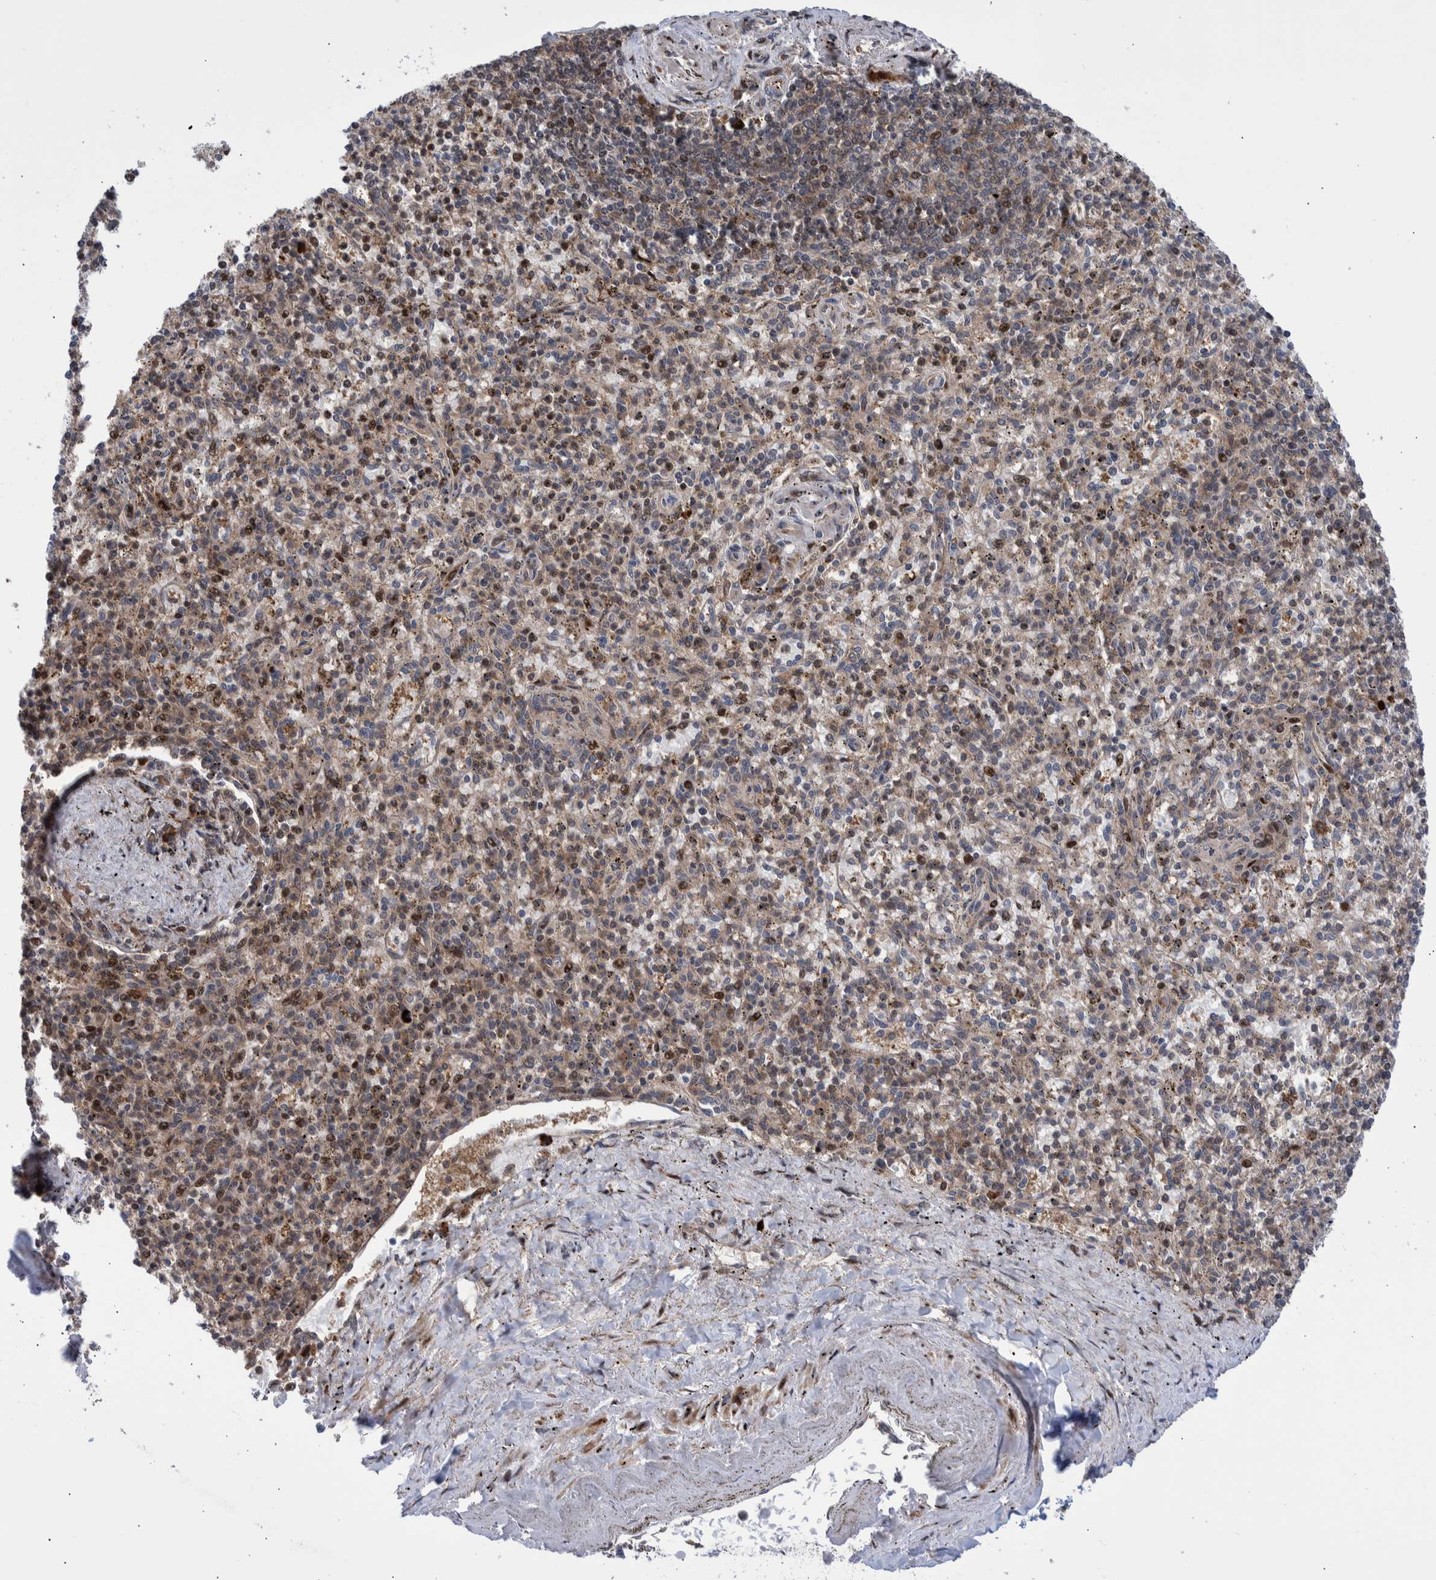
{"staining": {"intensity": "moderate", "quantity": "<25%", "location": "nuclear"}, "tissue": "spleen", "cell_type": "Cells in red pulp", "image_type": "normal", "snomed": [{"axis": "morphology", "description": "Normal tissue, NOS"}, {"axis": "topography", "description": "Spleen"}], "caption": "Immunohistochemical staining of benign spleen exhibits <25% levels of moderate nuclear protein positivity in approximately <25% of cells in red pulp. (brown staining indicates protein expression, while blue staining denotes nuclei).", "gene": "SHISA6", "patient": {"sex": "male", "age": 72}}